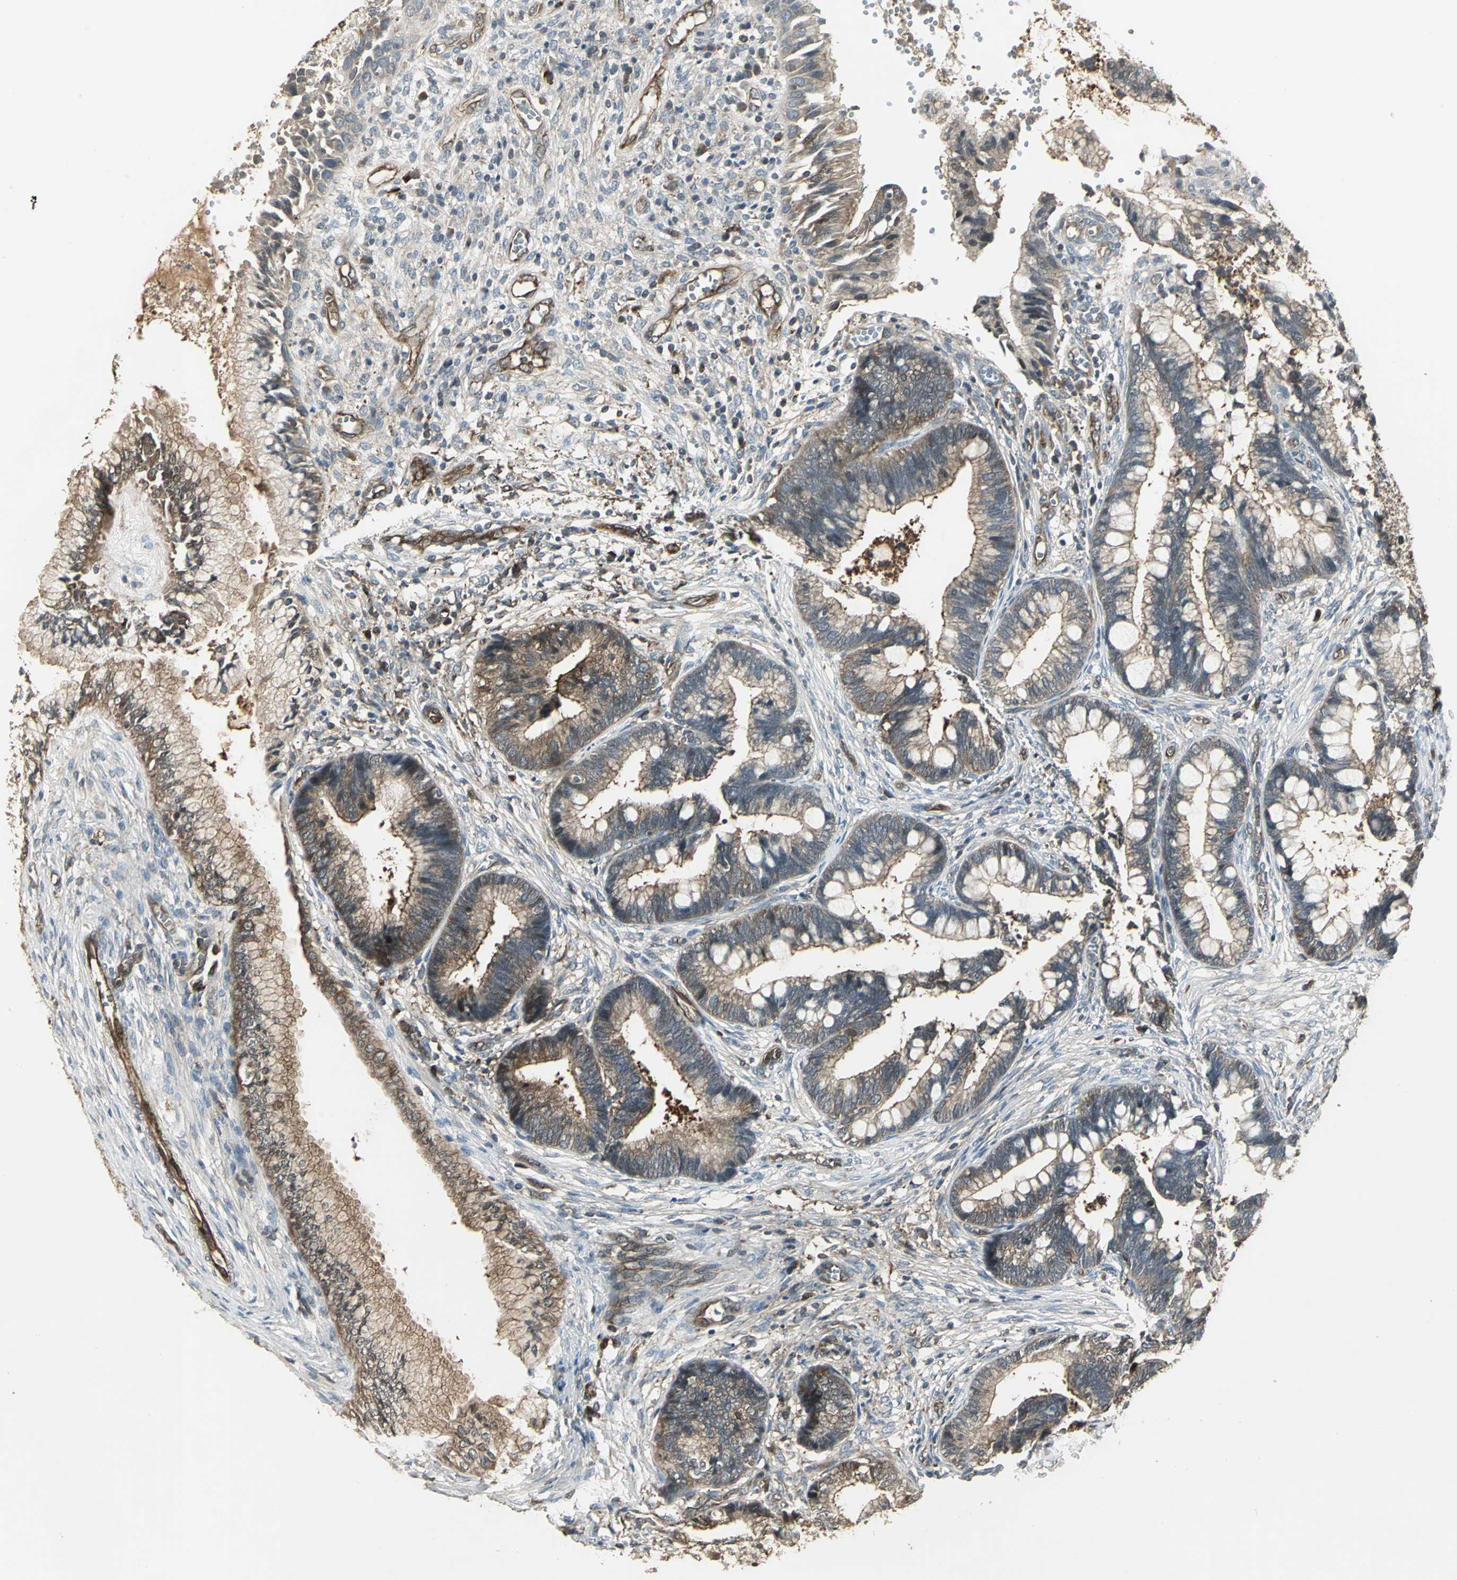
{"staining": {"intensity": "moderate", "quantity": ">75%", "location": "cytoplasmic/membranous"}, "tissue": "cervical cancer", "cell_type": "Tumor cells", "image_type": "cancer", "snomed": [{"axis": "morphology", "description": "Adenocarcinoma, NOS"}, {"axis": "topography", "description": "Cervix"}], "caption": "Immunohistochemical staining of human cervical cancer displays moderate cytoplasmic/membranous protein positivity in approximately >75% of tumor cells.", "gene": "PRXL2B", "patient": {"sex": "female", "age": 36}}